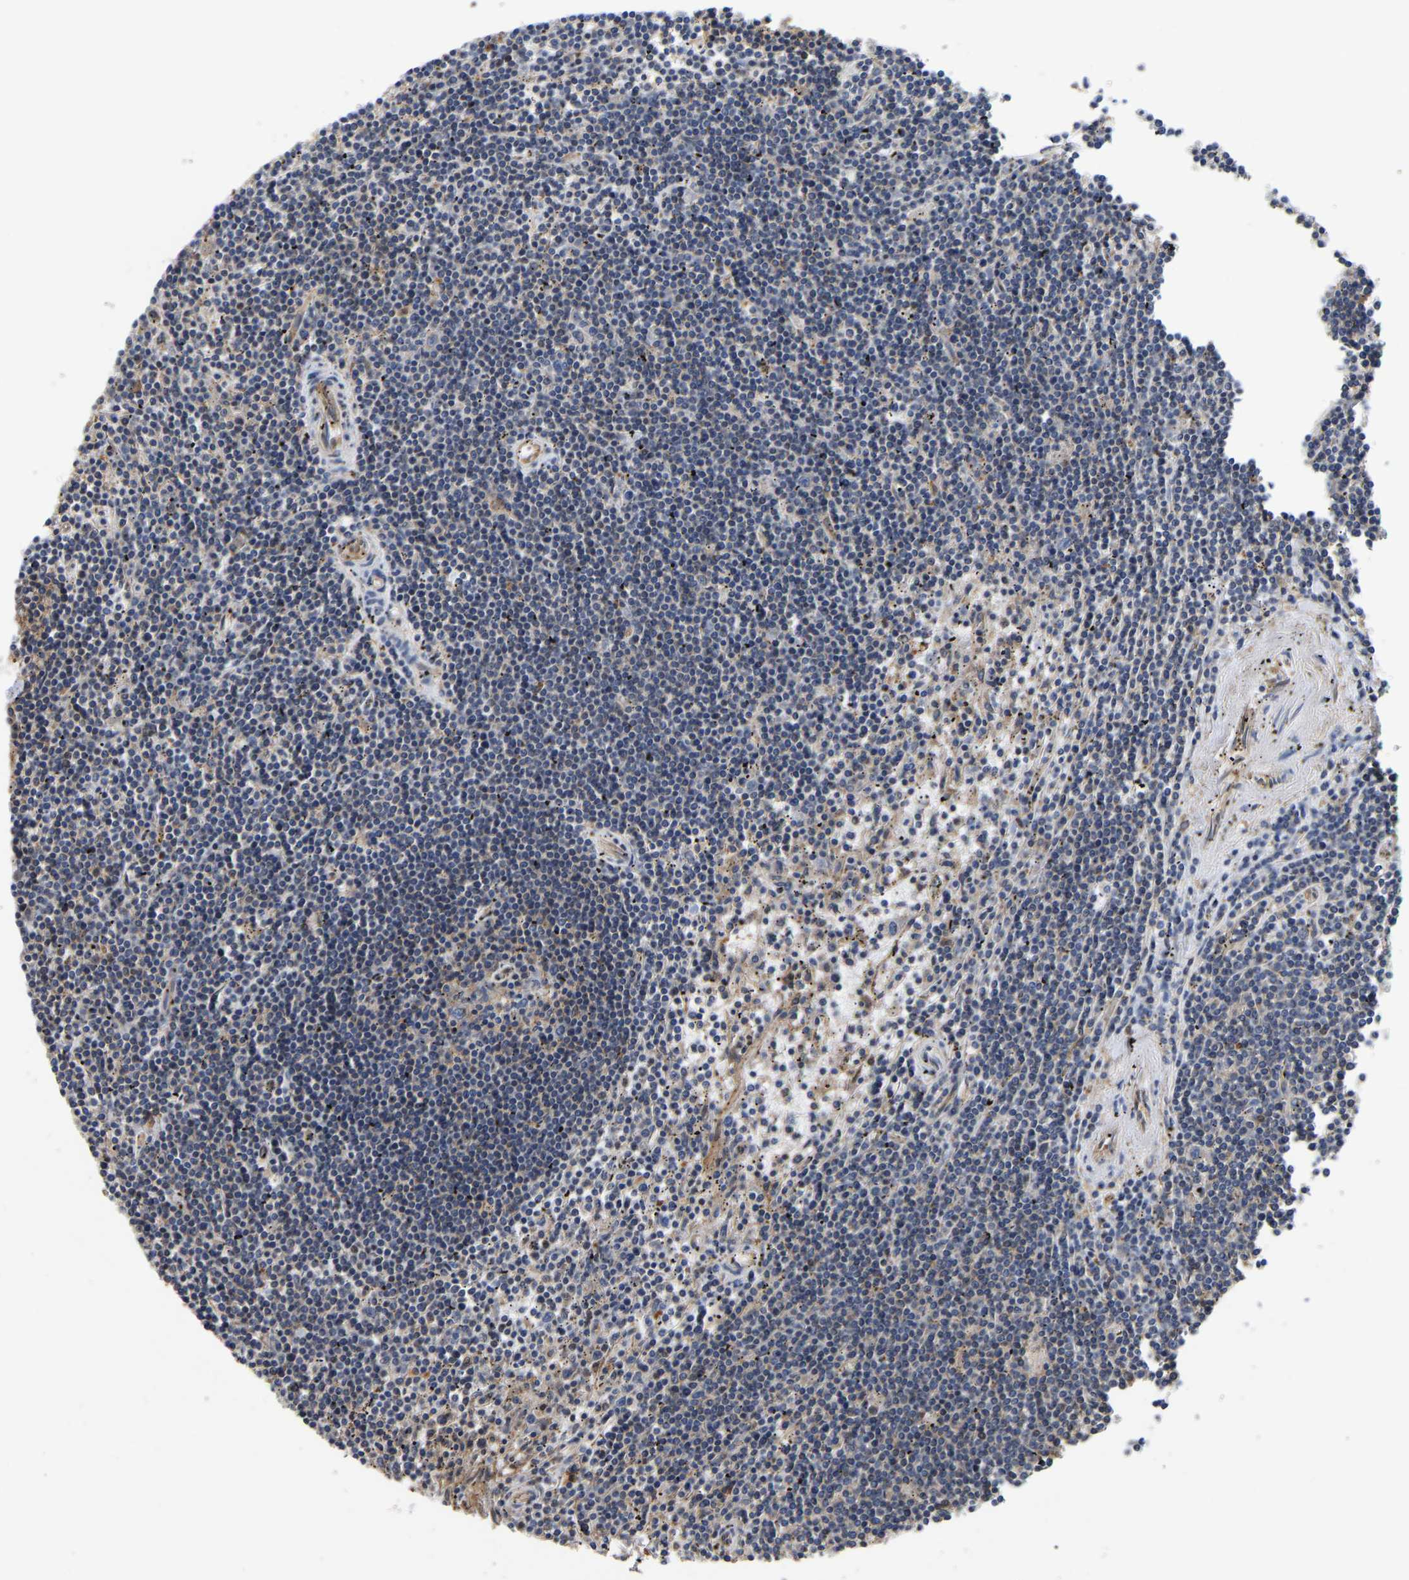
{"staining": {"intensity": "moderate", "quantity": "25%-75%", "location": "cytoplasmic/membranous"}, "tissue": "lymphoma", "cell_type": "Tumor cells", "image_type": "cancer", "snomed": [{"axis": "morphology", "description": "Malignant lymphoma, non-Hodgkin's type, Low grade"}, {"axis": "topography", "description": "Spleen"}], "caption": "An immunohistochemistry (IHC) micrograph of tumor tissue is shown. Protein staining in brown labels moderate cytoplasmic/membranous positivity in lymphoma within tumor cells.", "gene": "FLNB", "patient": {"sex": "male", "age": 76}}